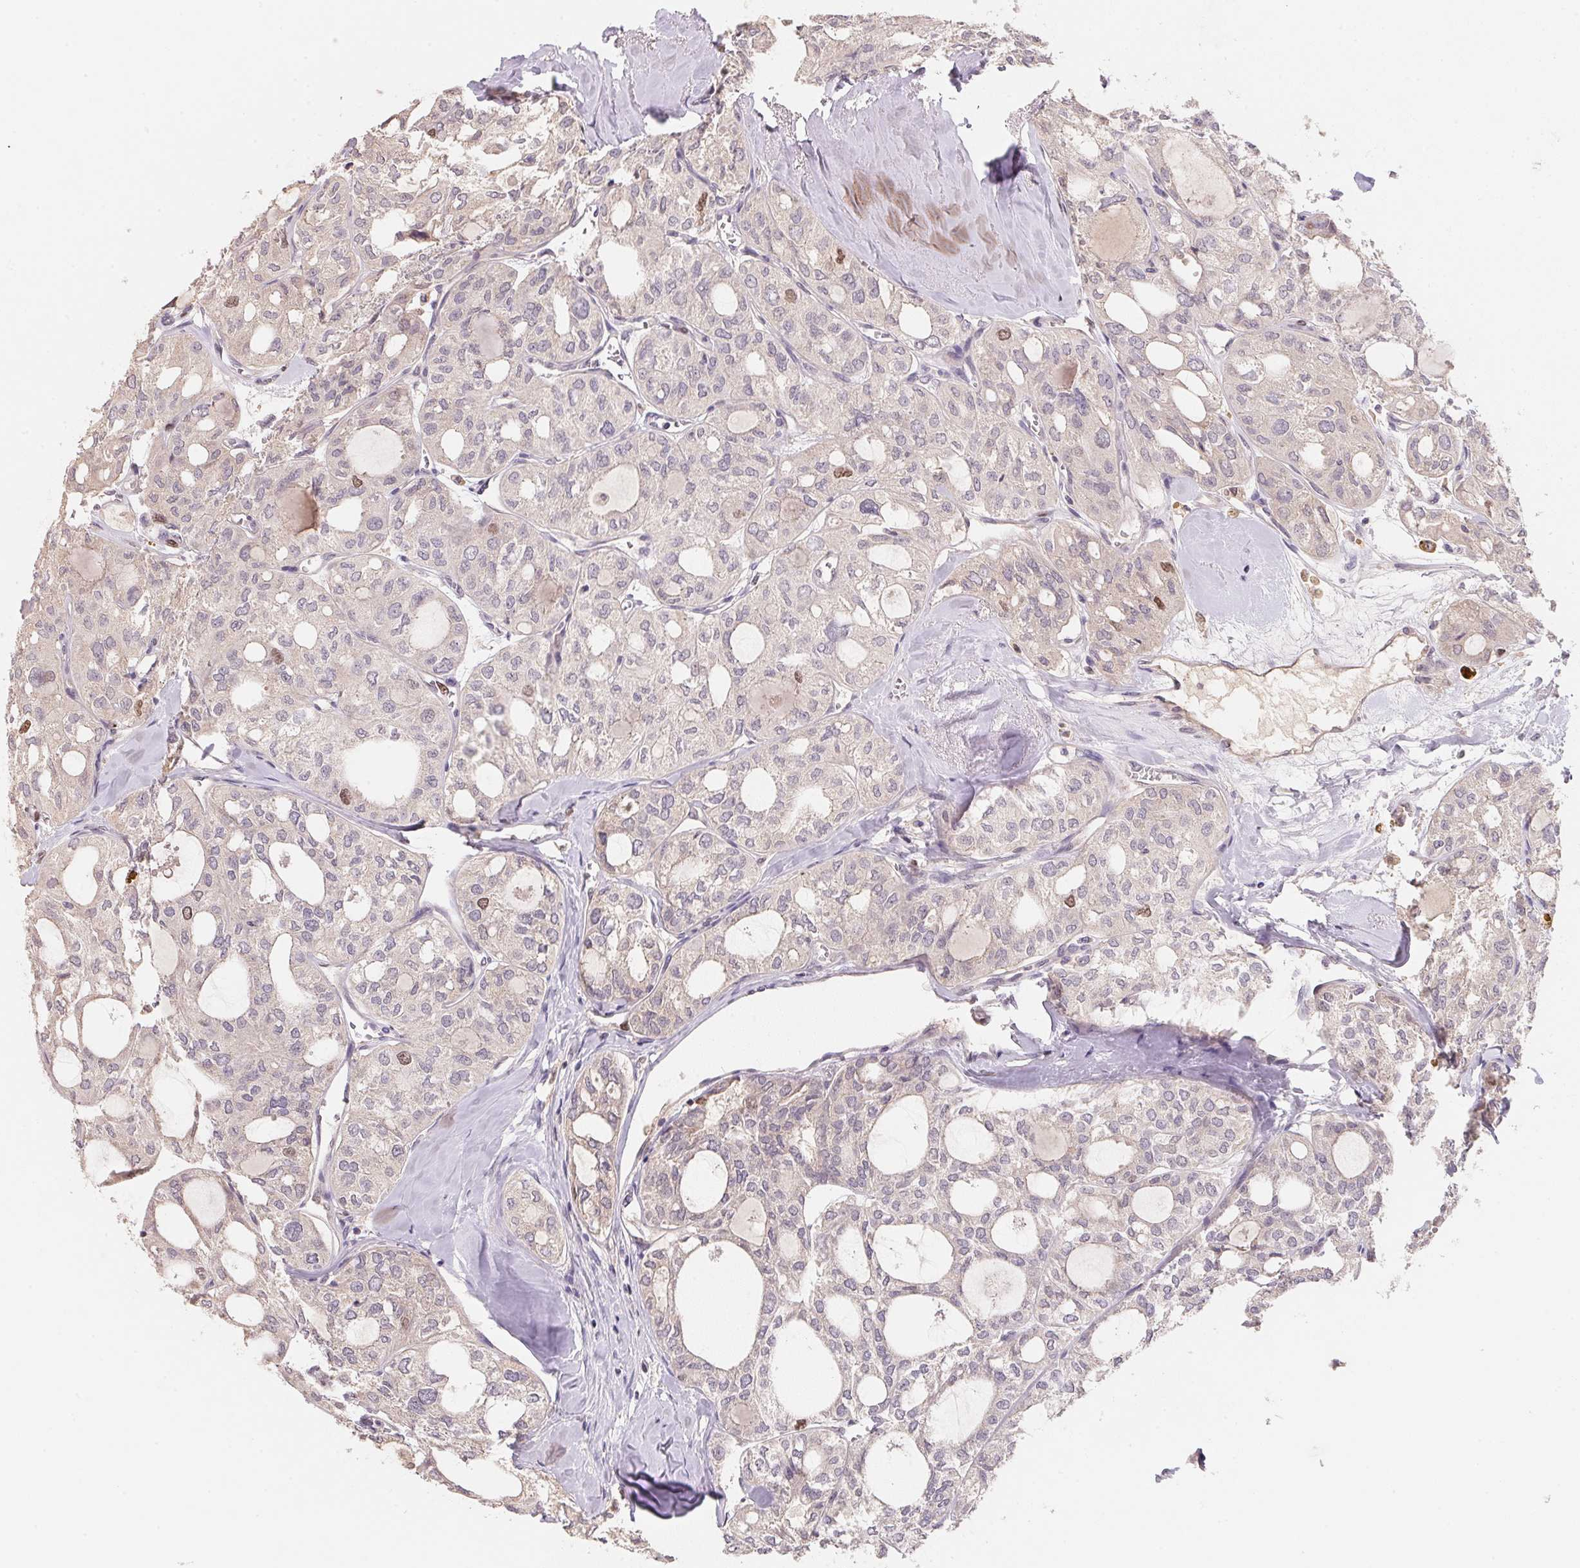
{"staining": {"intensity": "moderate", "quantity": "<25%", "location": "nuclear"}, "tissue": "thyroid cancer", "cell_type": "Tumor cells", "image_type": "cancer", "snomed": [{"axis": "morphology", "description": "Follicular adenoma carcinoma, NOS"}, {"axis": "topography", "description": "Thyroid gland"}], "caption": "Tumor cells show low levels of moderate nuclear staining in about <25% of cells in human thyroid cancer. The protein is stained brown, and the nuclei are stained in blue (DAB IHC with brightfield microscopy, high magnification).", "gene": "KIFC1", "patient": {"sex": "male", "age": 75}}